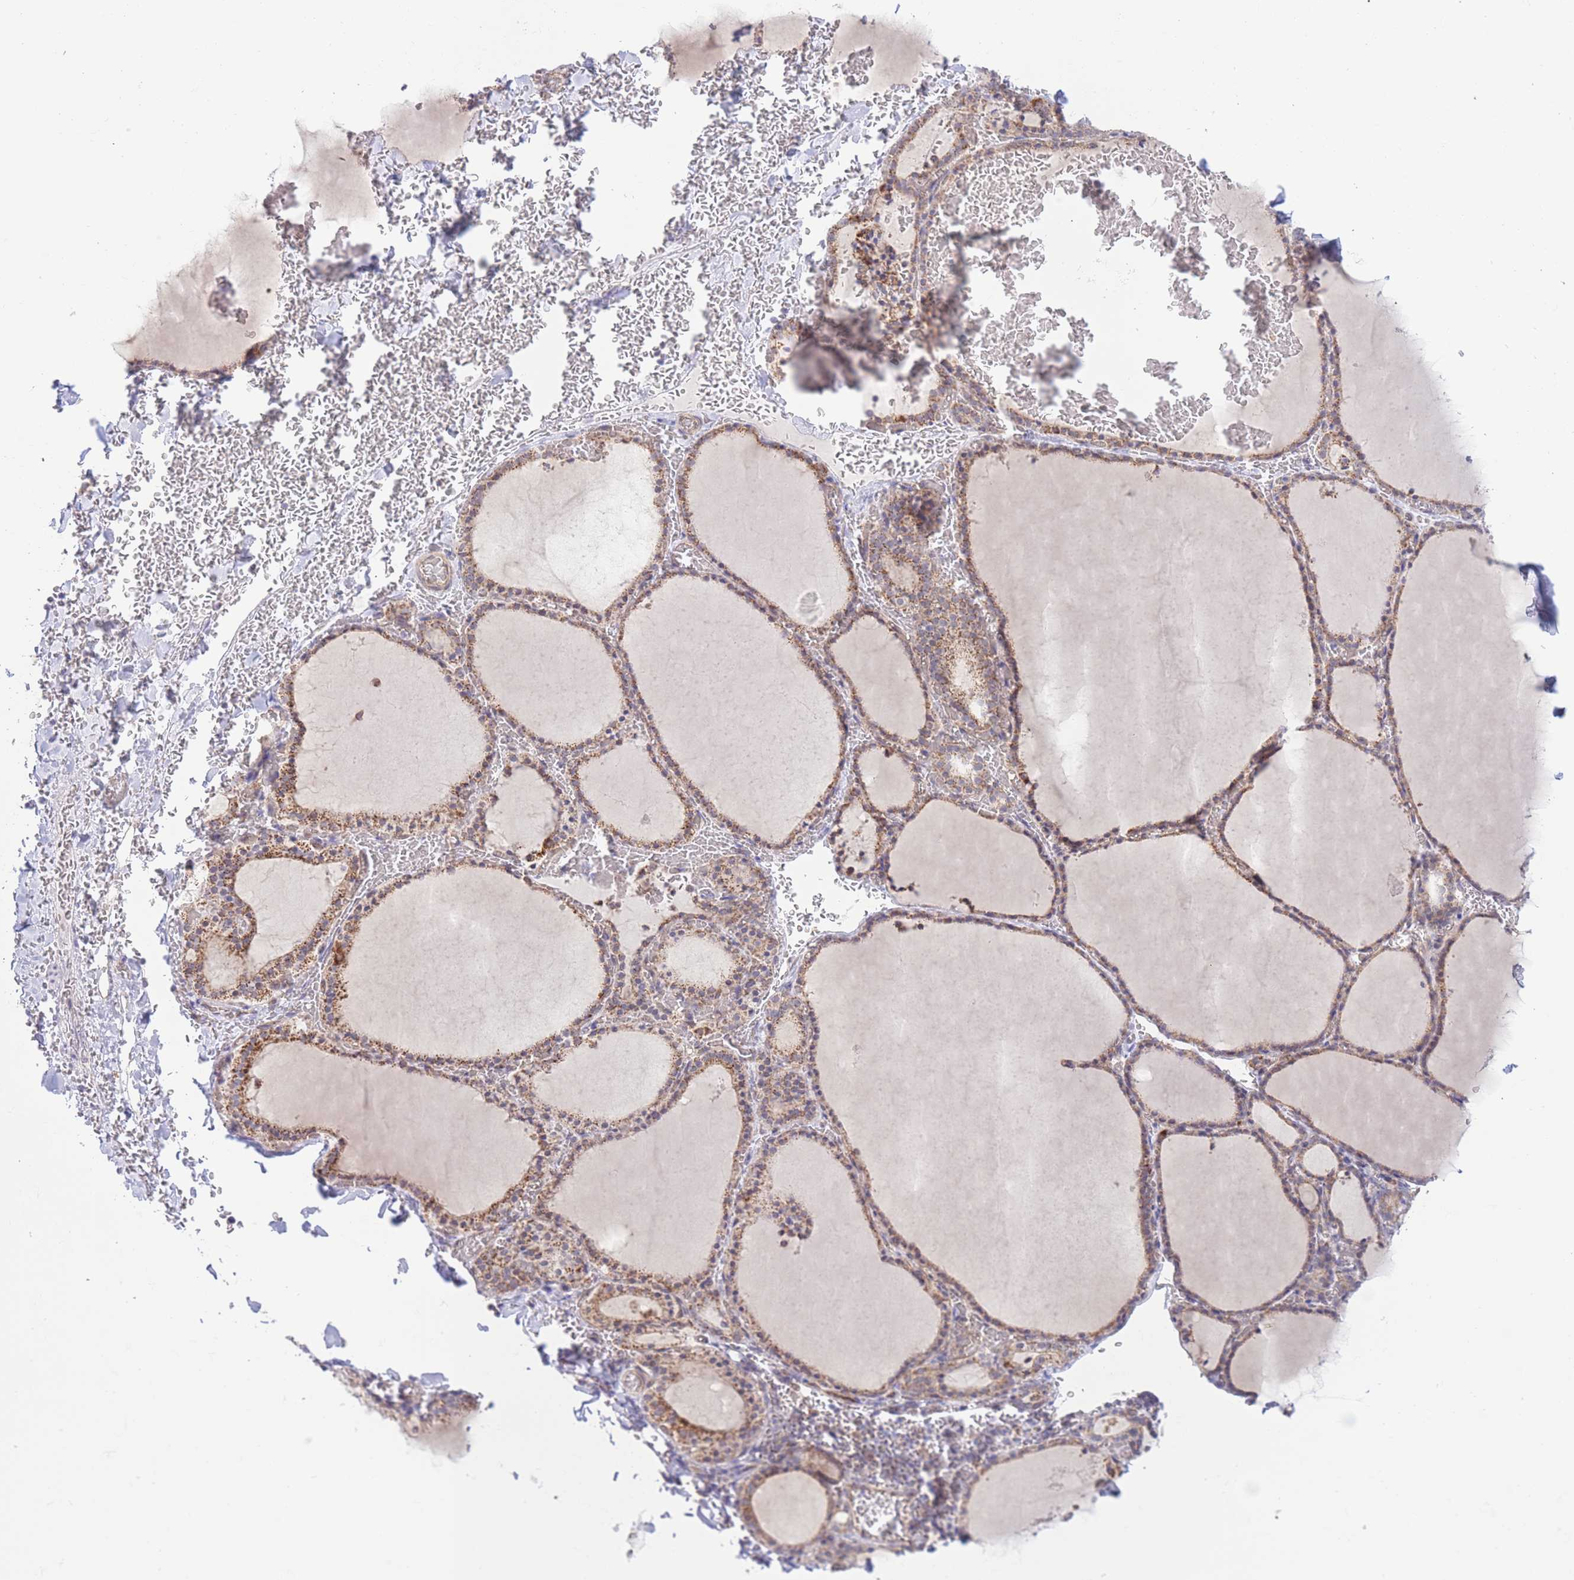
{"staining": {"intensity": "moderate", "quantity": ">75%", "location": "cytoplasmic/membranous"}, "tissue": "thyroid gland", "cell_type": "Glandular cells", "image_type": "normal", "snomed": [{"axis": "morphology", "description": "Normal tissue, NOS"}, {"axis": "topography", "description": "Thyroid gland"}], "caption": "A photomicrograph showing moderate cytoplasmic/membranous staining in about >75% of glandular cells in normal thyroid gland, as visualized by brown immunohistochemical staining.", "gene": "MRPS31", "patient": {"sex": "female", "age": 39}}